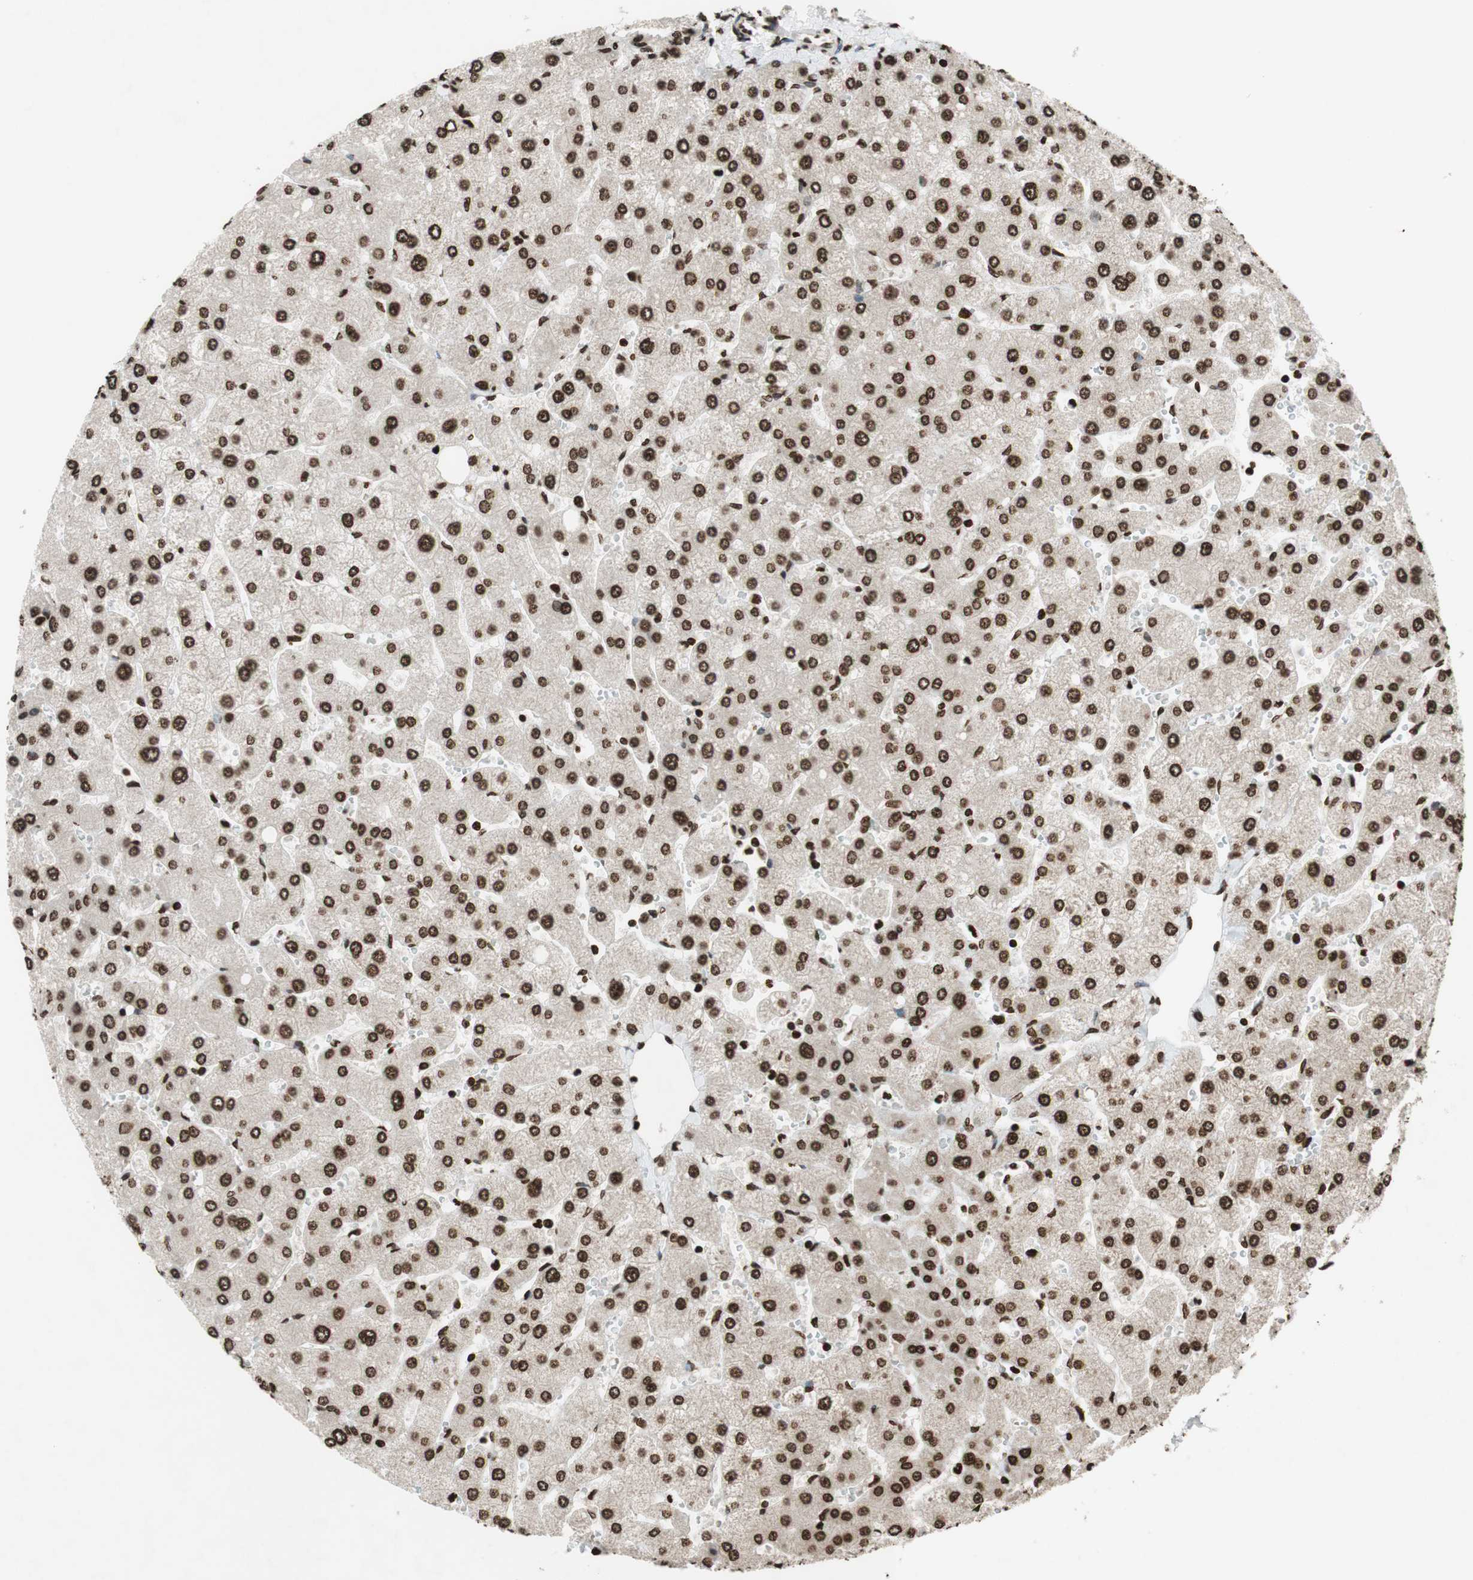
{"staining": {"intensity": "moderate", "quantity": ">75%", "location": "nuclear"}, "tissue": "liver", "cell_type": "Cholangiocytes", "image_type": "normal", "snomed": [{"axis": "morphology", "description": "Normal tissue, NOS"}, {"axis": "topography", "description": "Liver"}], "caption": "An immunohistochemistry photomicrograph of unremarkable tissue is shown. Protein staining in brown highlights moderate nuclear positivity in liver within cholangiocytes. The staining was performed using DAB (3,3'-diaminobenzidine) to visualize the protein expression in brown, while the nuclei were stained in blue with hematoxylin (Magnification: 20x).", "gene": "NCOA3", "patient": {"sex": "male", "age": 55}}